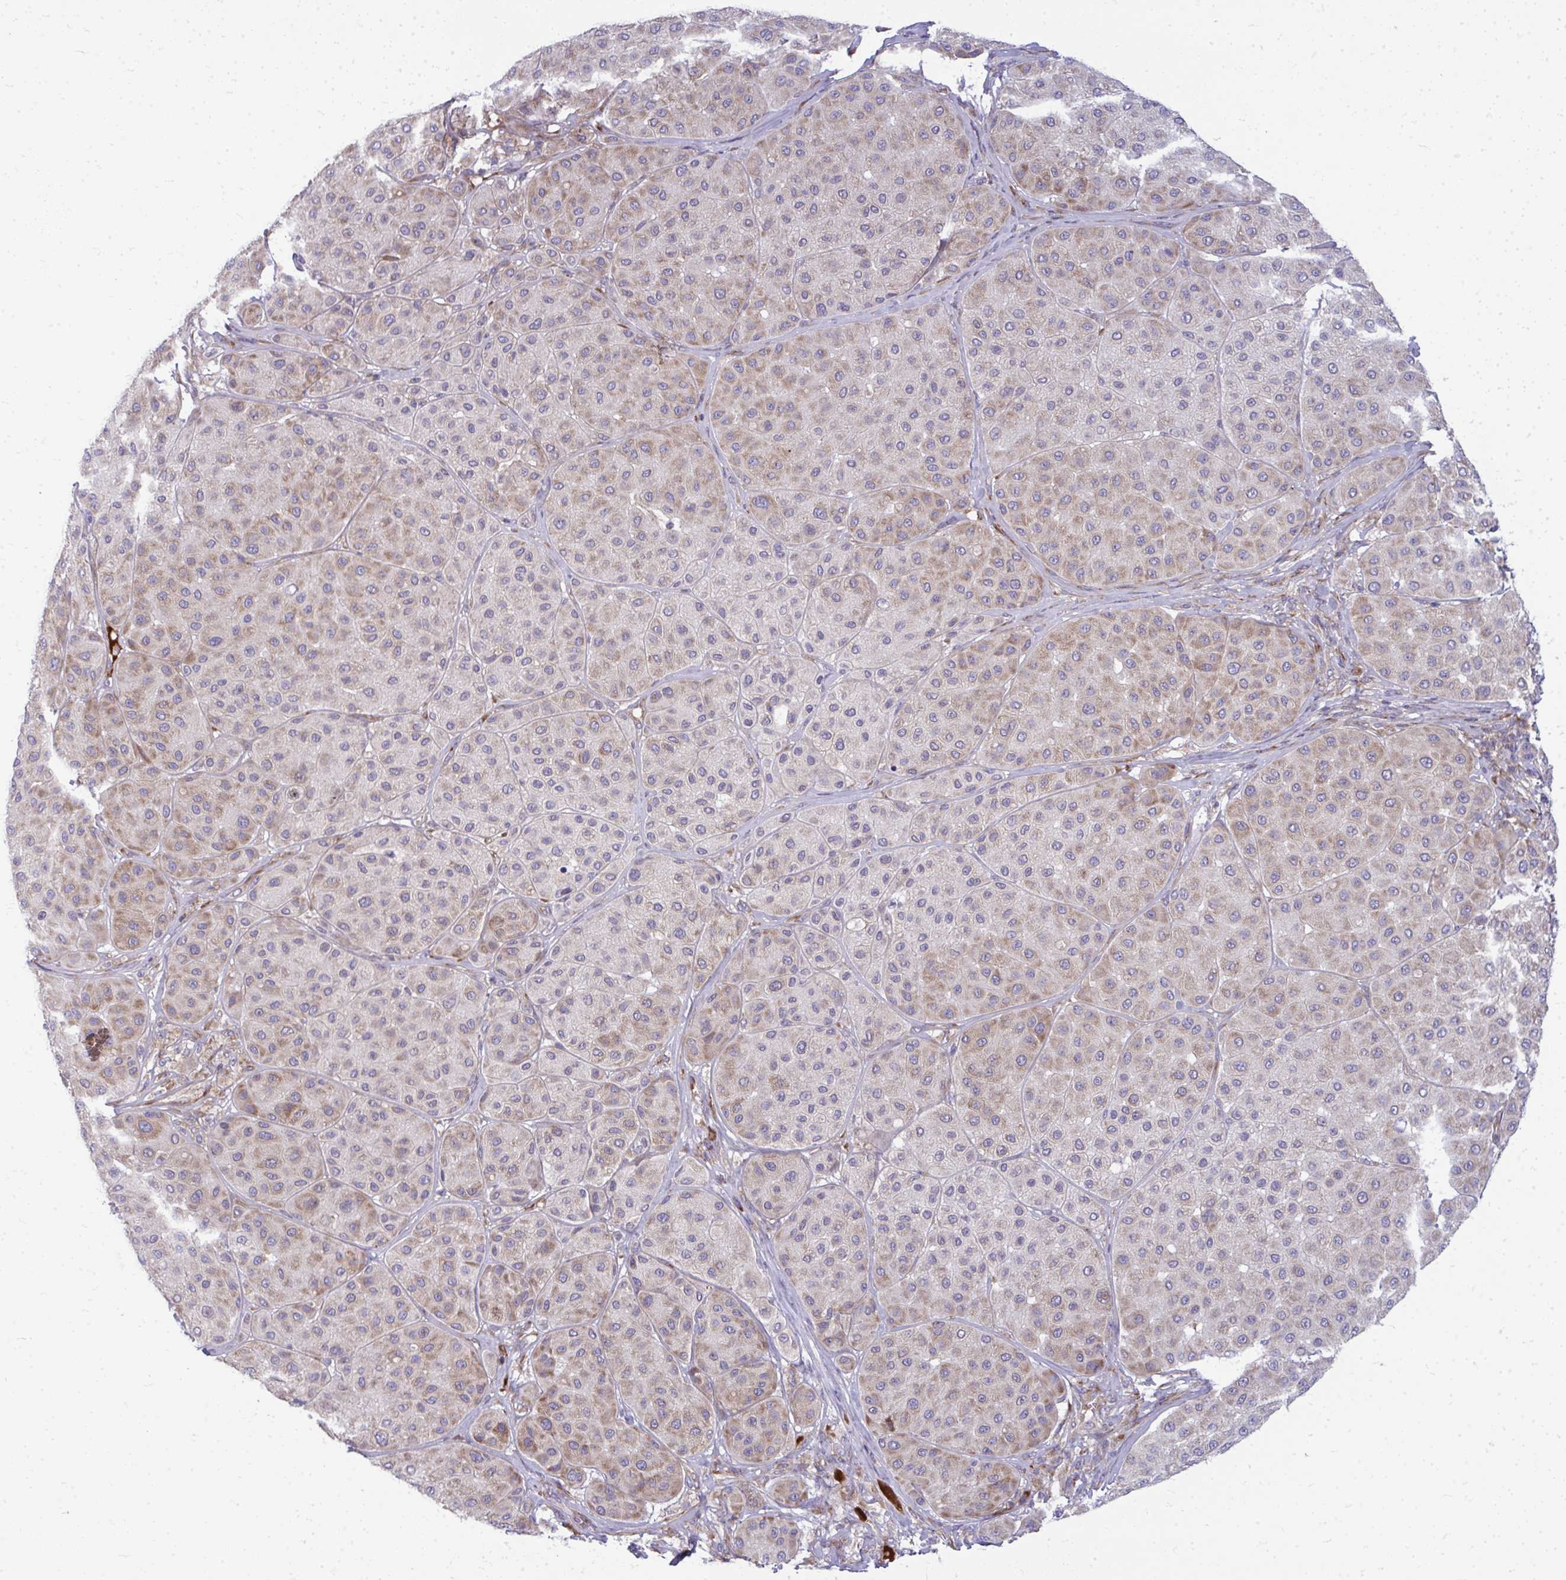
{"staining": {"intensity": "weak", "quantity": "25%-75%", "location": "cytoplasmic/membranous"}, "tissue": "melanoma", "cell_type": "Tumor cells", "image_type": "cancer", "snomed": [{"axis": "morphology", "description": "Malignant melanoma, Metastatic site"}, {"axis": "topography", "description": "Smooth muscle"}], "caption": "DAB immunohistochemical staining of human melanoma exhibits weak cytoplasmic/membranous protein expression in approximately 25%-75% of tumor cells.", "gene": "GFPT2", "patient": {"sex": "male", "age": 41}}